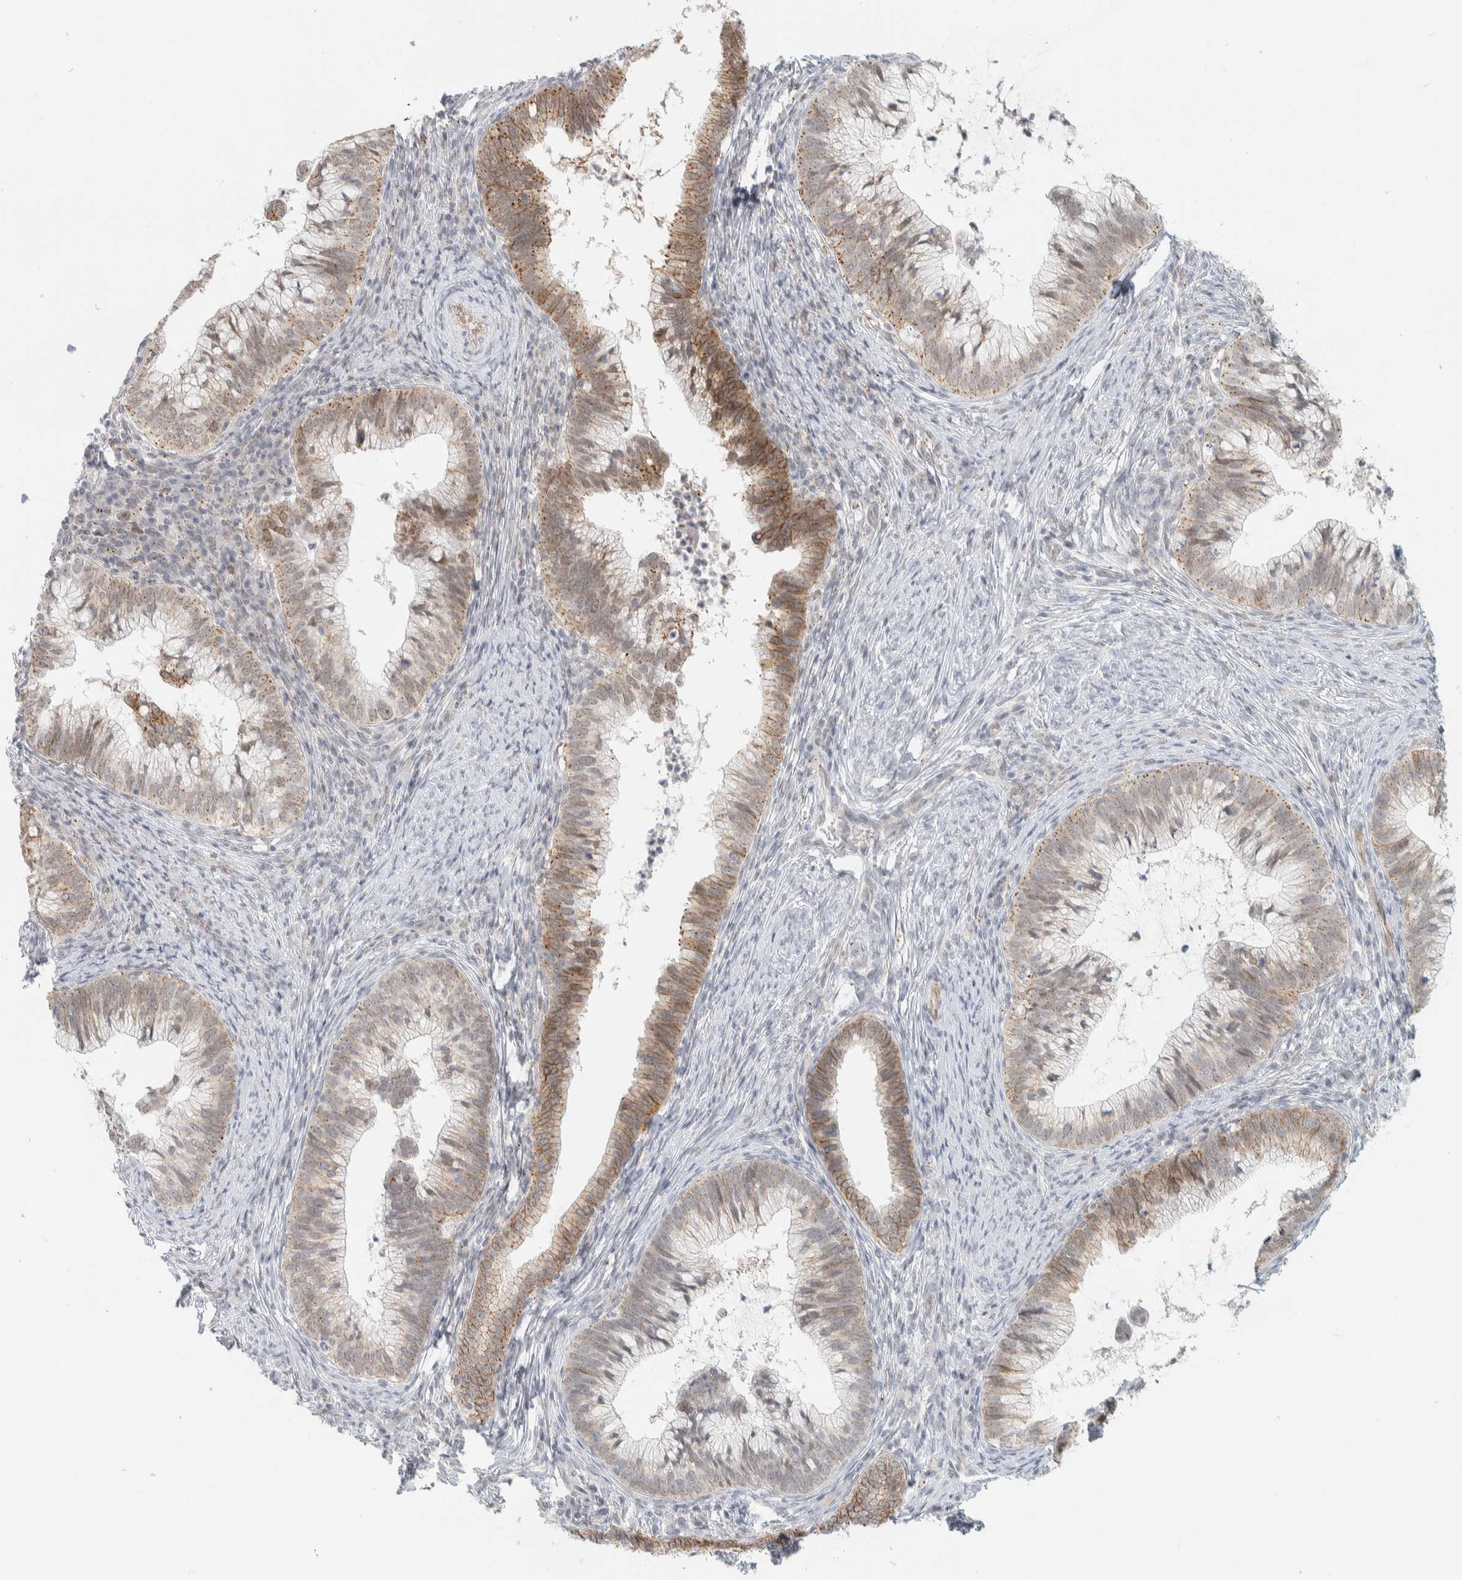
{"staining": {"intensity": "moderate", "quantity": ">75%", "location": "cytoplasmic/membranous"}, "tissue": "cervical cancer", "cell_type": "Tumor cells", "image_type": "cancer", "snomed": [{"axis": "morphology", "description": "Adenocarcinoma, NOS"}, {"axis": "topography", "description": "Cervix"}], "caption": "This photomicrograph reveals immunohistochemistry (IHC) staining of human cervical cancer, with medium moderate cytoplasmic/membranous expression in approximately >75% of tumor cells.", "gene": "CDH17", "patient": {"sex": "female", "age": 36}}